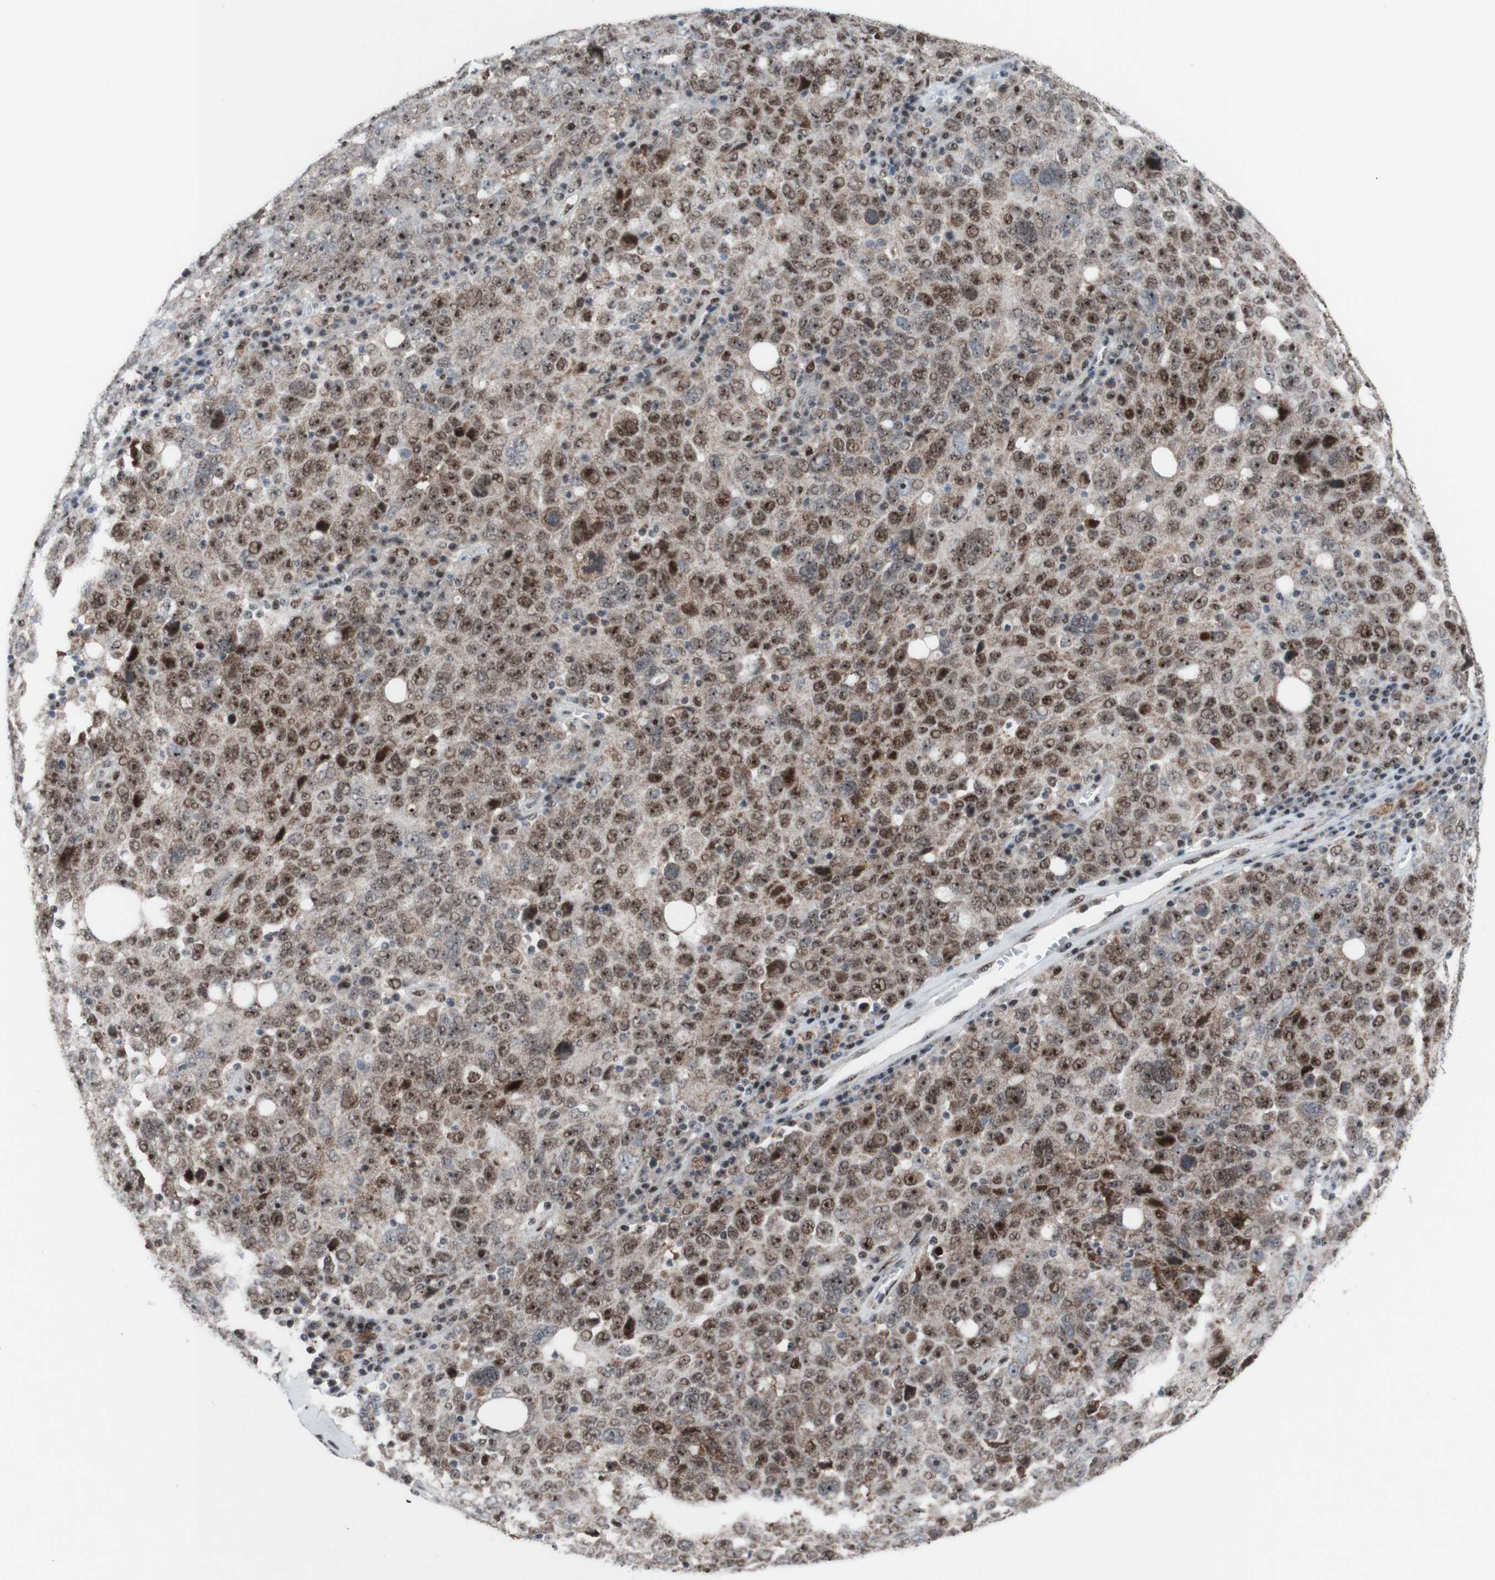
{"staining": {"intensity": "moderate", "quantity": ">75%", "location": "nuclear"}, "tissue": "ovarian cancer", "cell_type": "Tumor cells", "image_type": "cancer", "snomed": [{"axis": "morphology", "description": "Carcinoma, endometroid"}, {"axis": "topography", "description": "Ovary"}], "caption": "This is a photomicrograph of IHC staining of ovarian cancer, which shows moderate expression in the nuclear of tumor cells.", "gene": "POLR1A", "patient": {"sex": "female", "age": 62}}